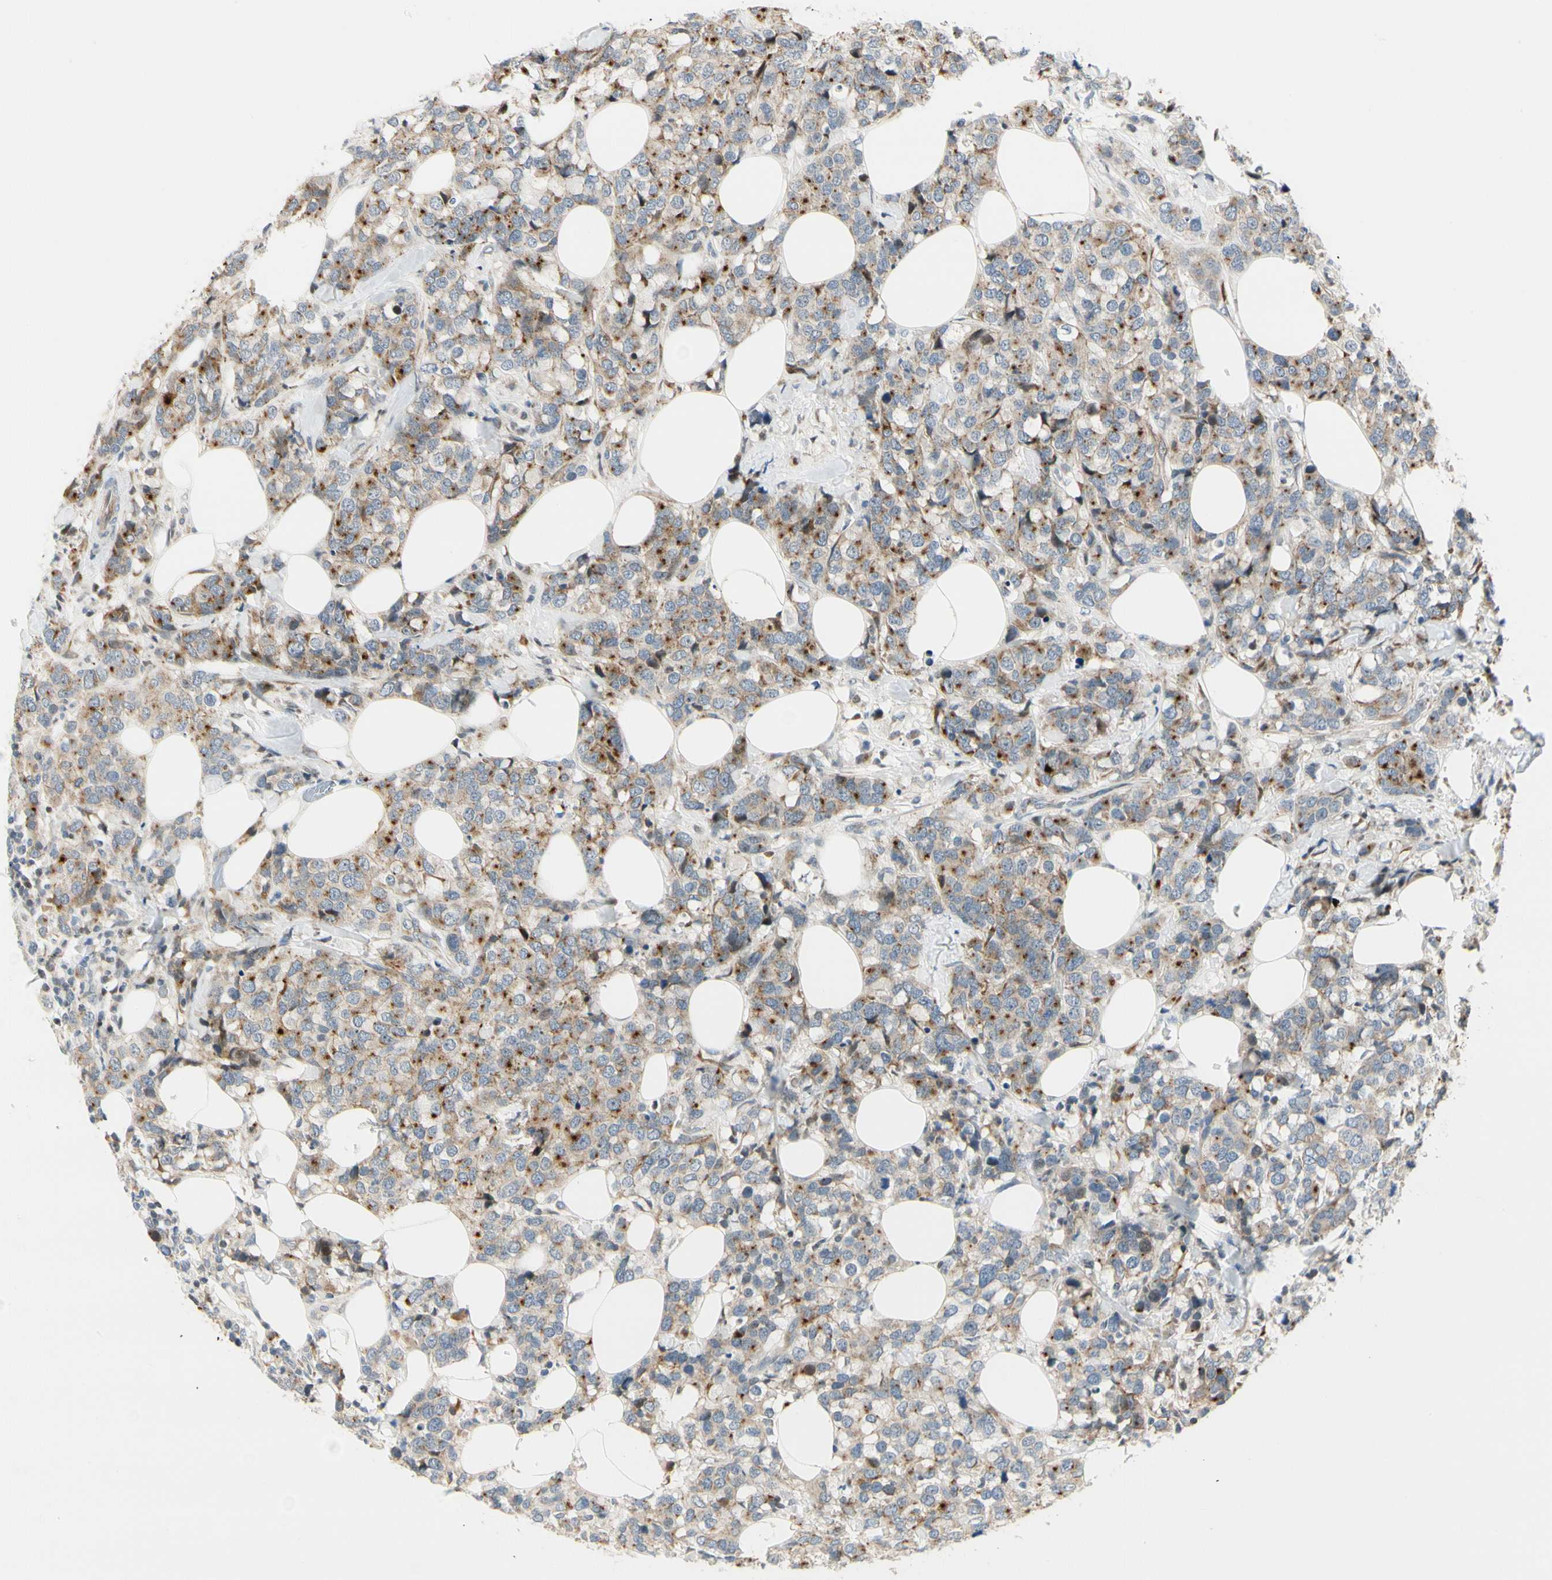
{"staining": {"intensity": "strong", "quantity": ">75%", "location": "cytoplasmic/membranous"}, "tissue": "breast cancer", "cell_type": "Tumor cells", "image_type": "cancer", "snomed": [{"axis": "morphology", "description": "Lobular carcinoma"}, {"axis": "topography", "description": "Breast"}], "caption": "This micrograph displays immunohistochemistry (IHC) staining of human breast cancer (lobular carcinoma), with high strong cytoplasmic/membranous positivity in about >75% of tumor cells.", "gene": "NPDC1", "patient": {"sex": "female", "age": 59}}